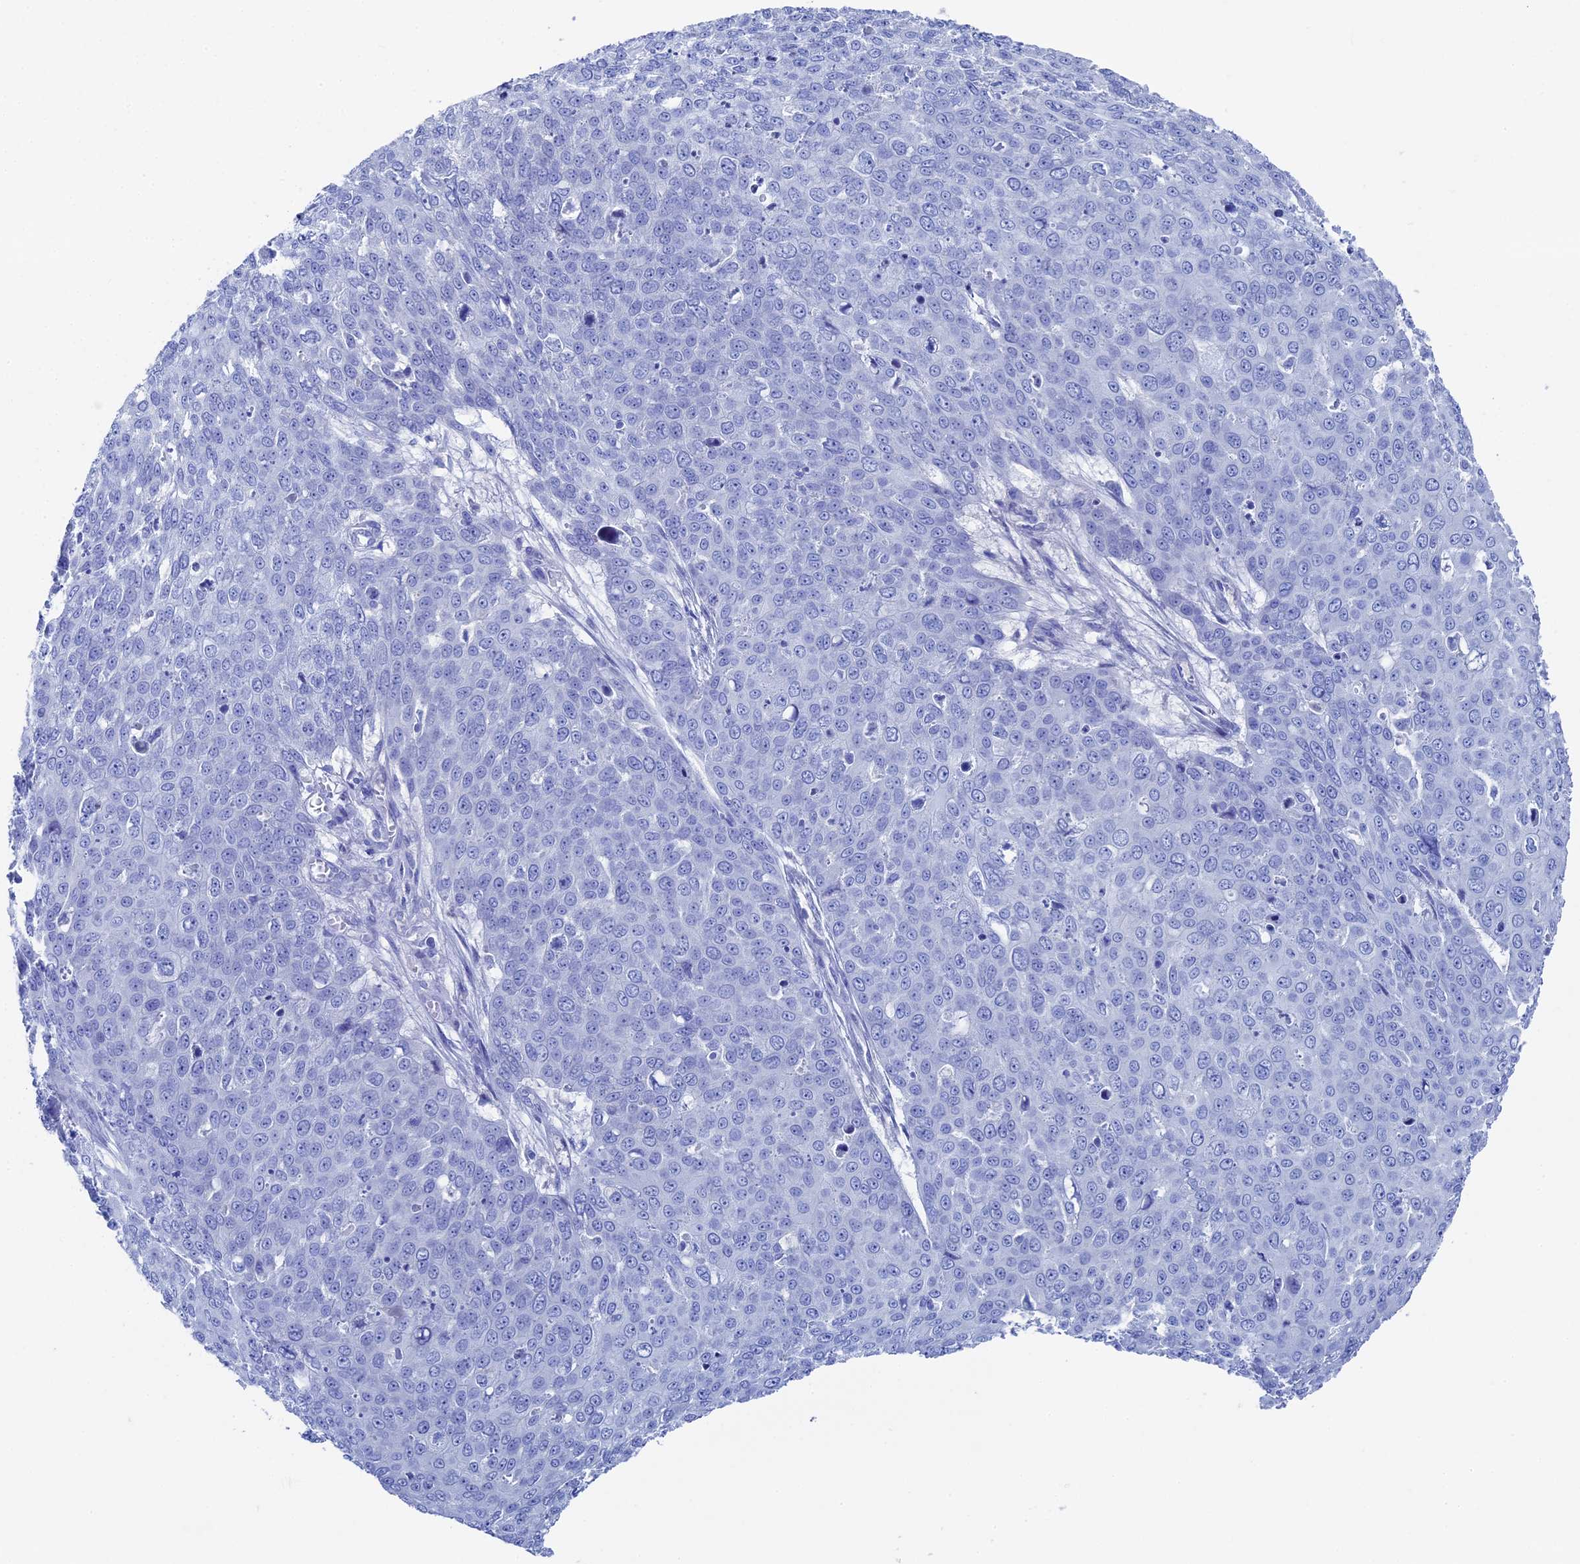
{"staining": {"intensity": "negative", "quantity": "none", "location": "none"}, "tissue": "skin cancer", "cell_type": "Tumor cells", "image_type": "cancer", "snomed": [{"axis": "morphology", "description": "Squamous cell carcinoma, NOS"}, {"axis": "topography", "description": "Skin"}], "caption": "Skin cancer was stained to show a protein in brown. There is no significant positivity in tumor cells.", "gene": "UNC119", "patient": {"sex": "male", "age": 71}}